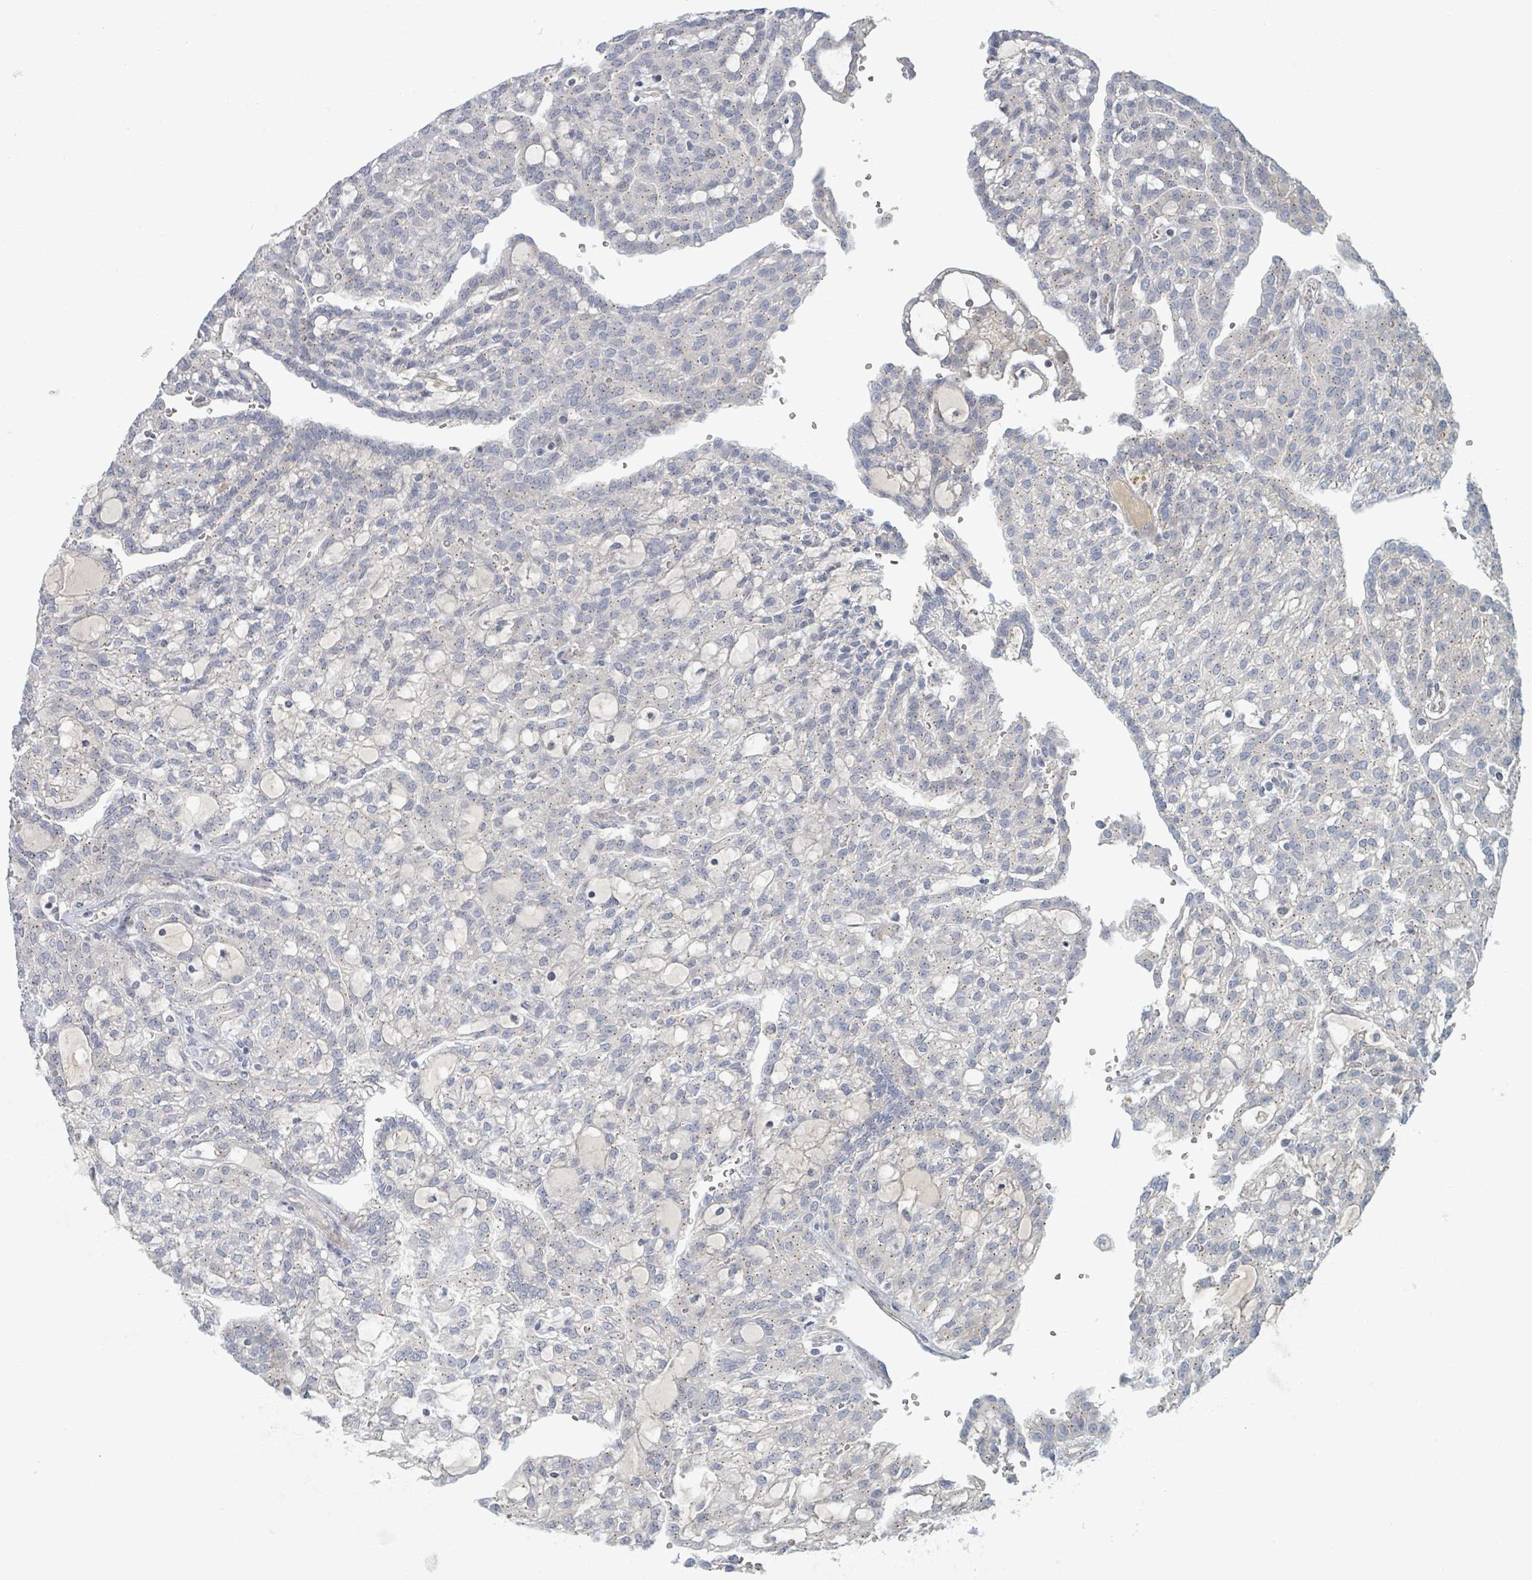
{"staining": {"intensity": "weak", "quantity": "<25%", "location": "cytoplasmic/membranous"}, "tissue": "renal cancer", "cell_type": "Tumor cells", "image_type": "cancer", "snomed": [{"axis": "morphology", "description": "Adenocarcinoma, NOS"}, {"axis": "topography", "description": "Kidney"}], "caption": "DAB (3,3'-diaminobenzidine) immunohistochemical staining of human renal adenocarcinoma exhibits no significant expression in tumor cells.", "gene": "COL5A3", "patient": {"sex": "male", "age": 63}}